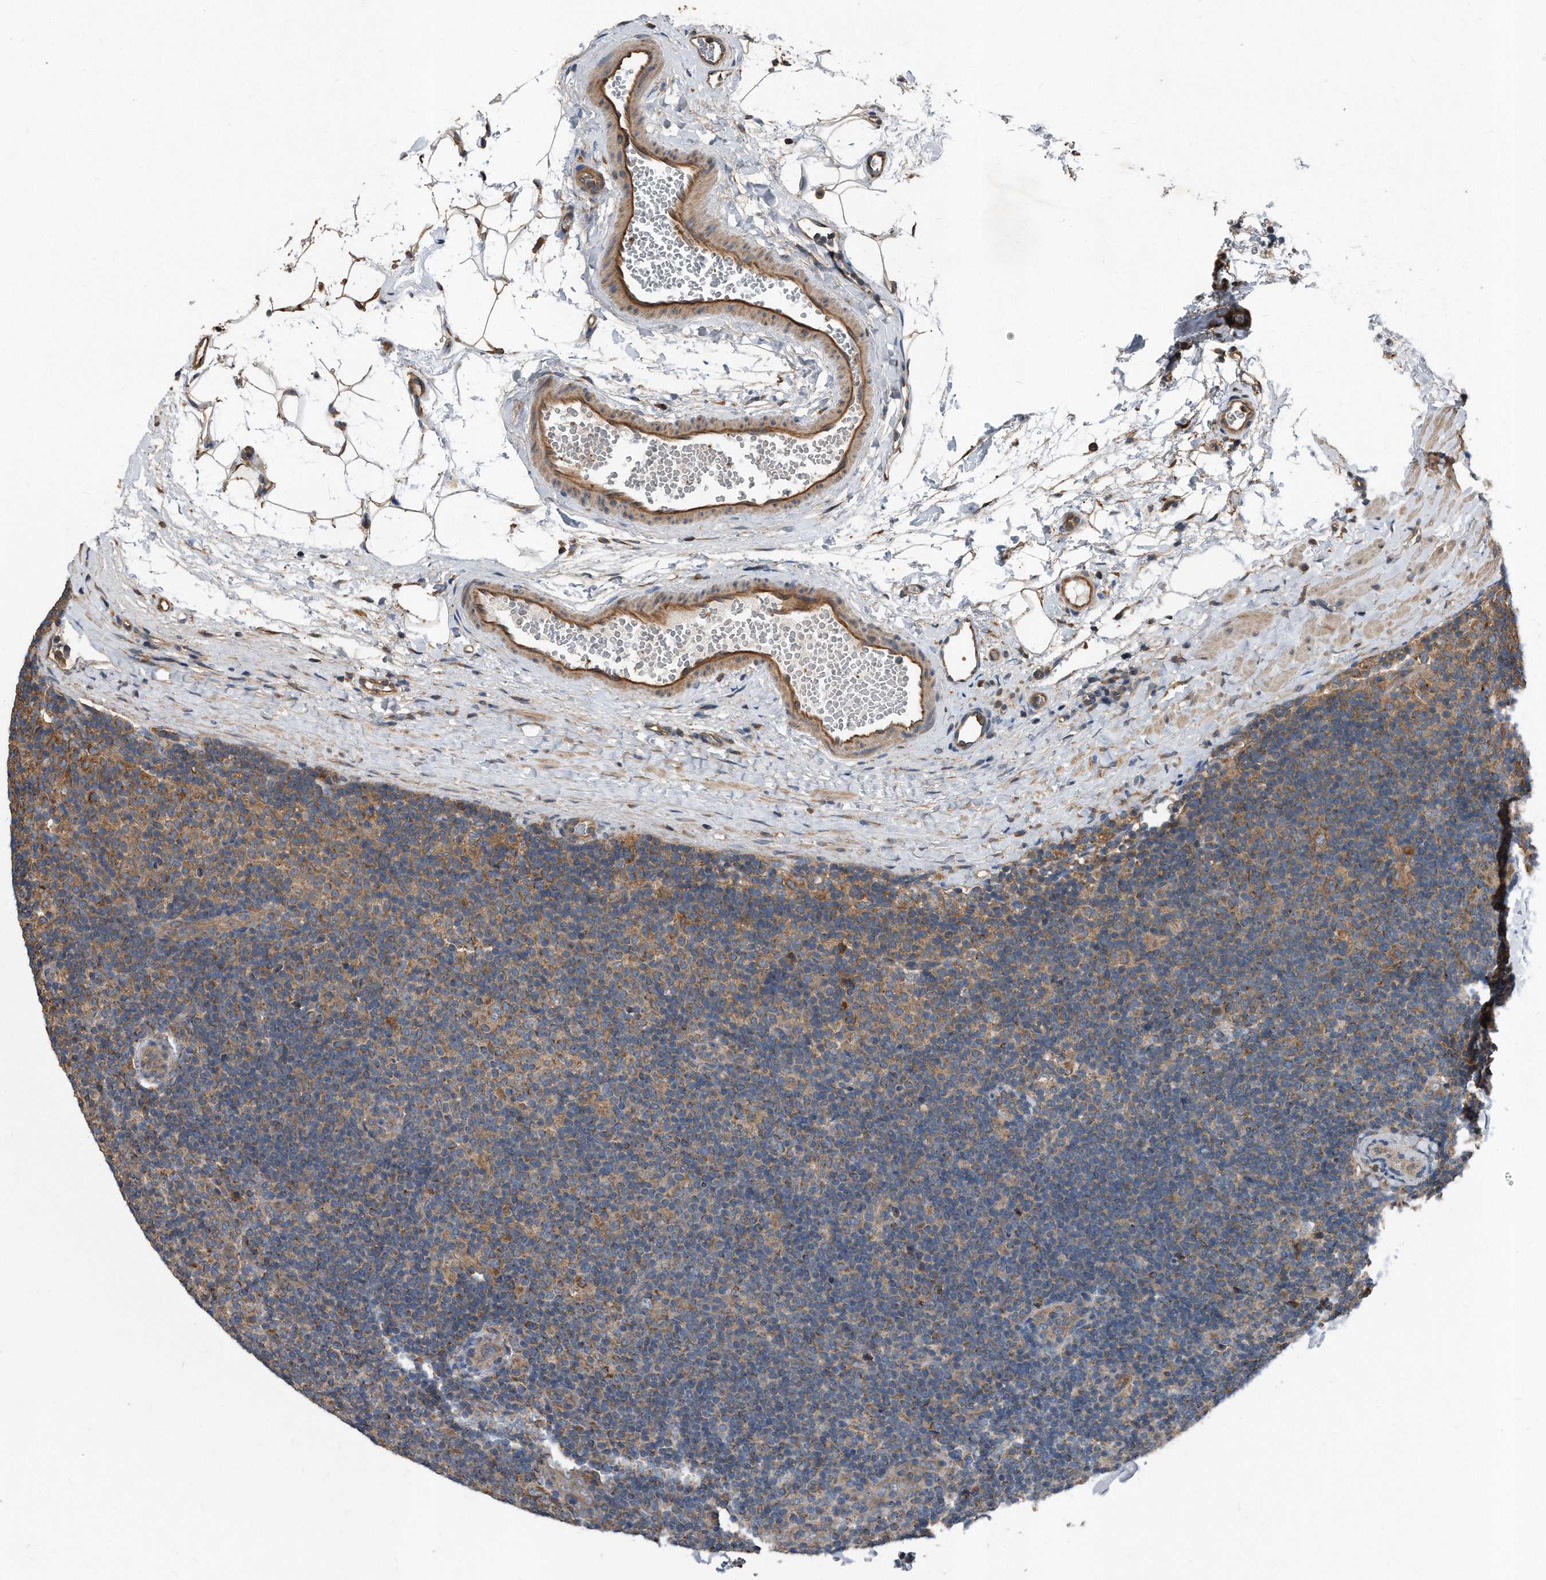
{"staining": {"intensity": "moderate", "quantity": ">75%", "location": "cytoplasmic/membranous"}, "tissue": "lymphoma", "cell_type": "Tumor cells", "image_type": "cancer", "snomed": [{"axis": "morphology", "description": "Hodgkin's disease, NOS"}, {"axis": "topography", "description": "Lymph node"}], "caption": "An image of Hodgkin's disease stained for a protein displays moderate cytoplasmic/membranous brown staining in tumor cells.", "gene": "FAM136A", "patient": {"sex": "female", "age": 57}}